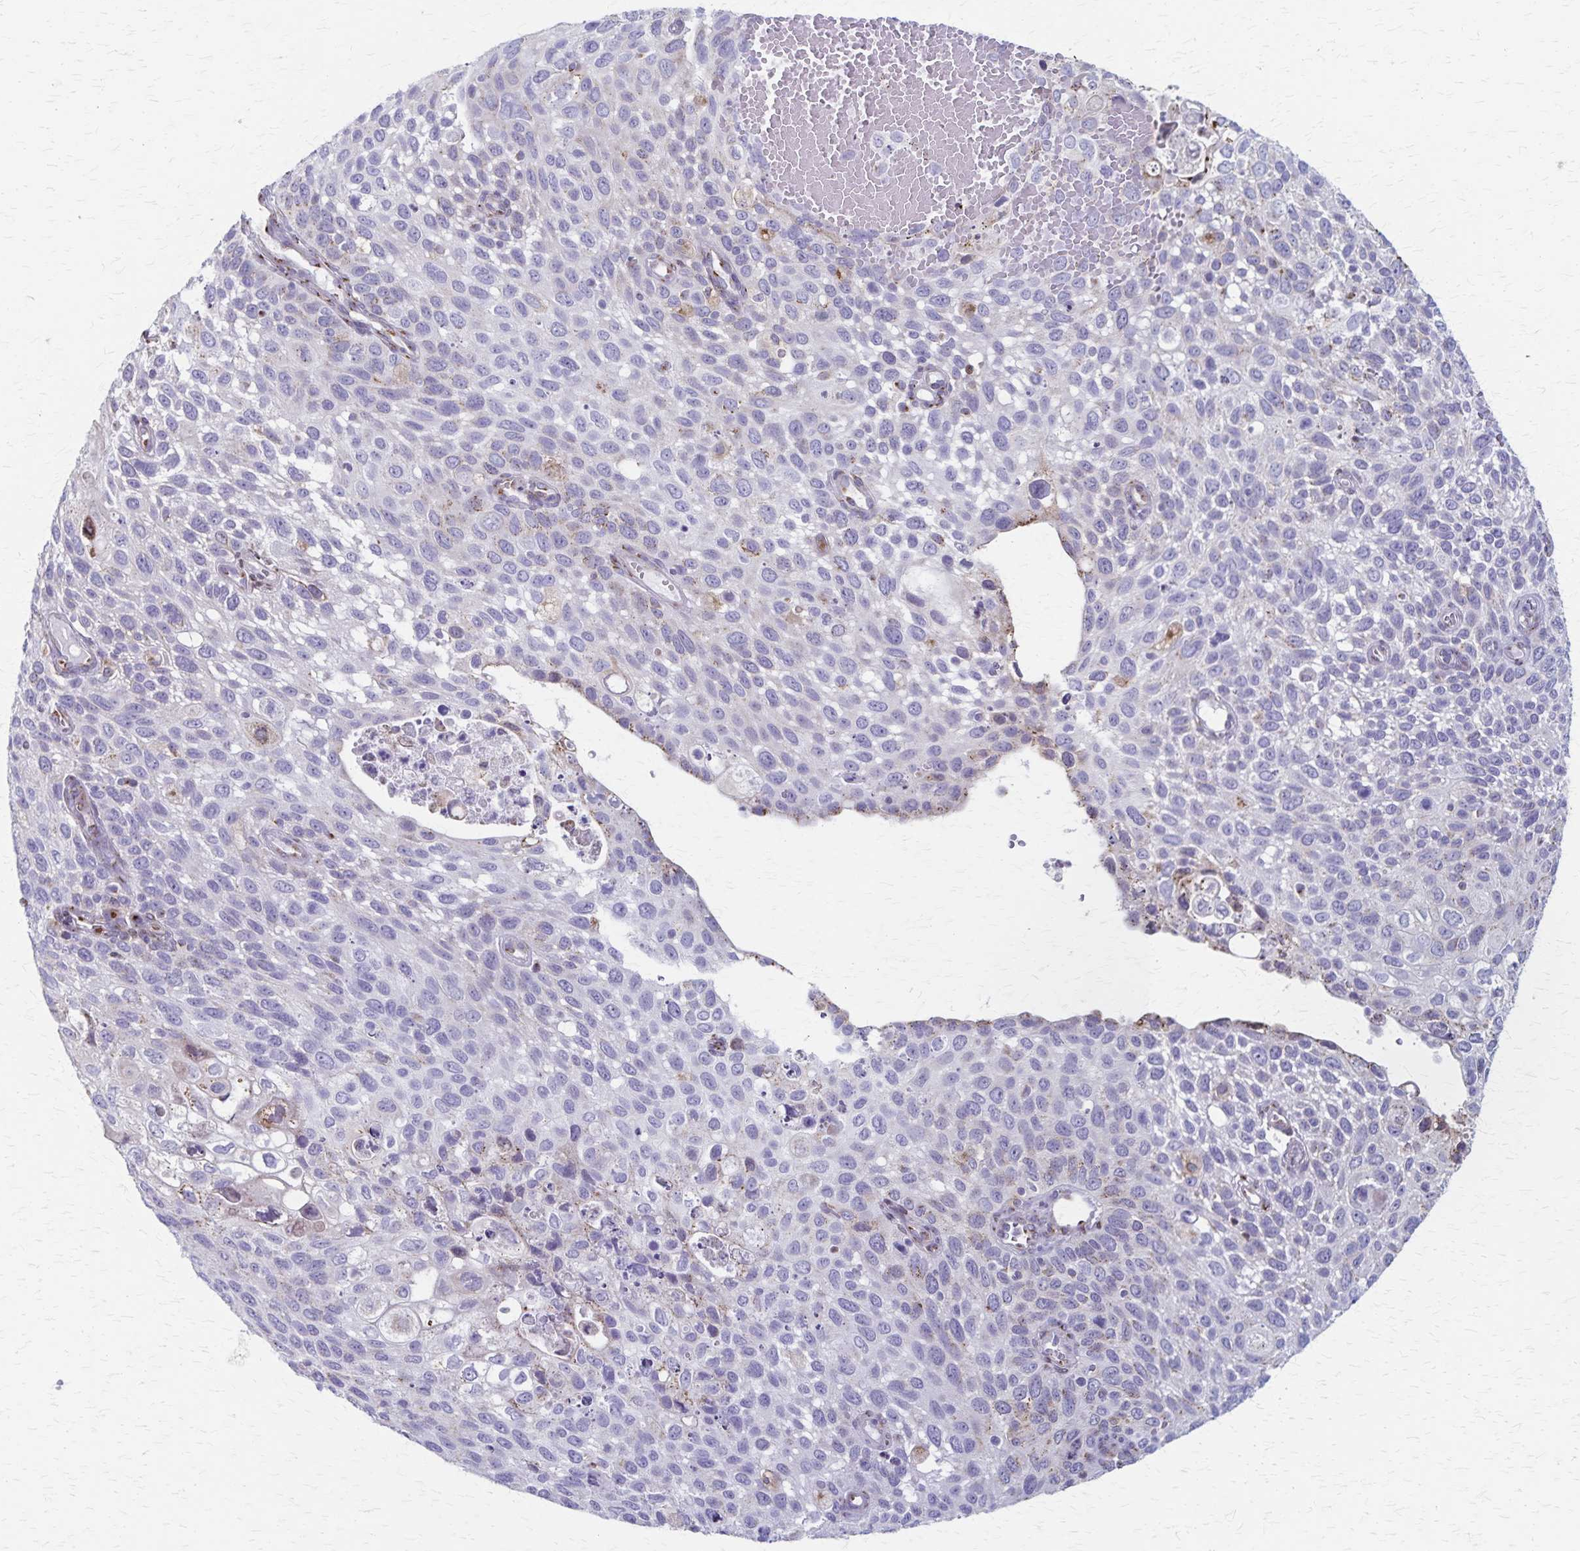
{"staining": {"intensity": "negative", "quantity": "none", "location": "none"}, "tissue": "cervical cancer", "cell_type": "Tumor cells", "image_type": "cancer", "snomed": [{"axis": "morphology", "description": "Squamous cell carcinoma, NOS"}, {"axis": "topography", "description": "Cervix"}], "caption": "DAB (3,3'-diaminobenzidine) immunohistochemical staining of cervical cancer shows no significant staining in tumor cells.", "gene": "MCFD2", "patient": {"sex": "female", "age": 70}}